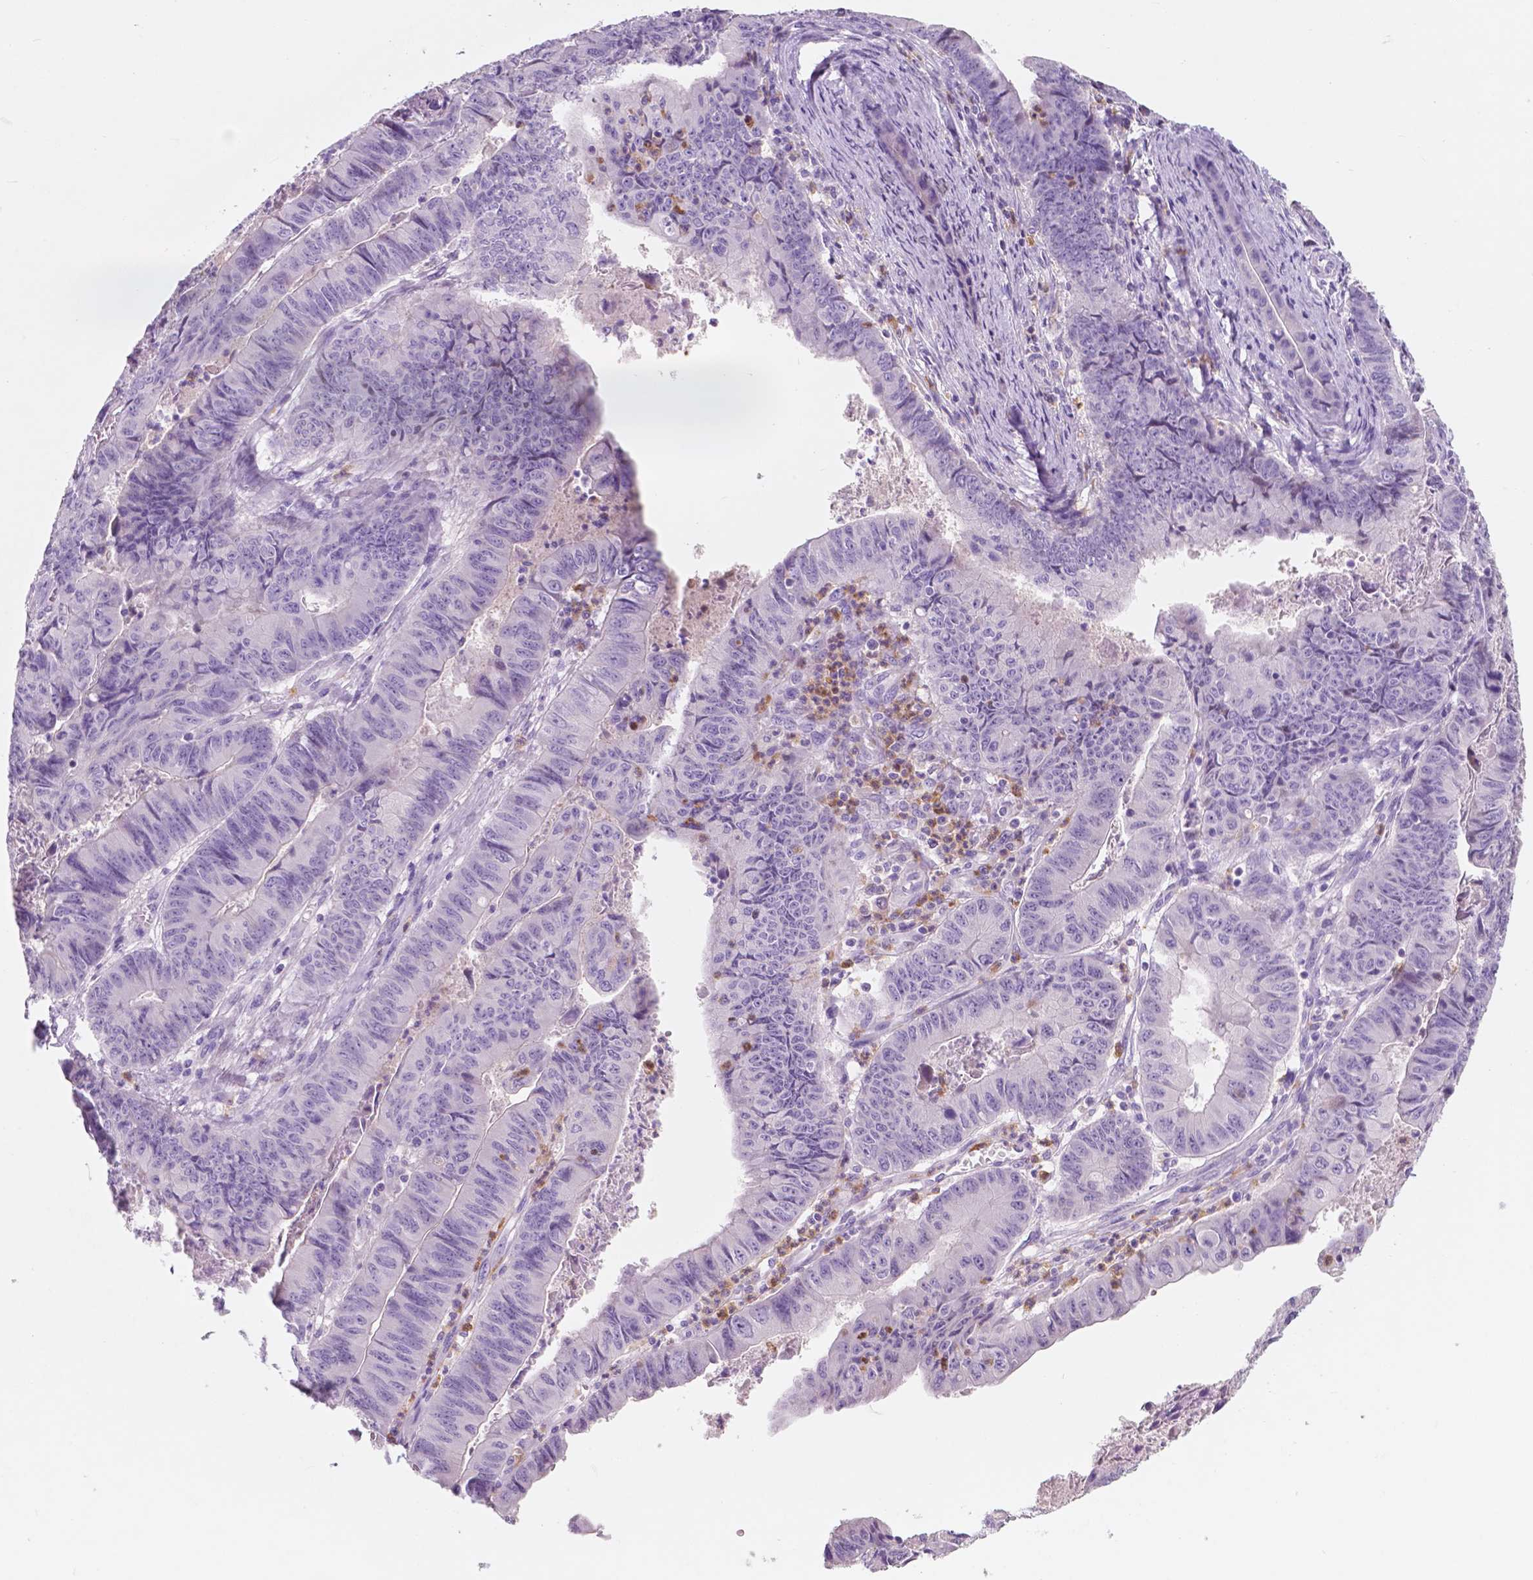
{"staining": {"intensity": "negative", "quantity": "none", "location": "none"}, "tissue": "stomach cancer", "cell_type": "Tumor cells", "image_type": "cancer", "snomed": [{"axis": "morphology", "description": "Adenocarcinoma, NOS"}, {"axis": "topography", "description": "Stomach, lower"}], "caption": "Stomach adenocarcinoma was stained to show a protein in brown. There is no significant expression in tumor cells.", "gene": "CUZD1", "patient": {"sex": "male", "age": 77}}